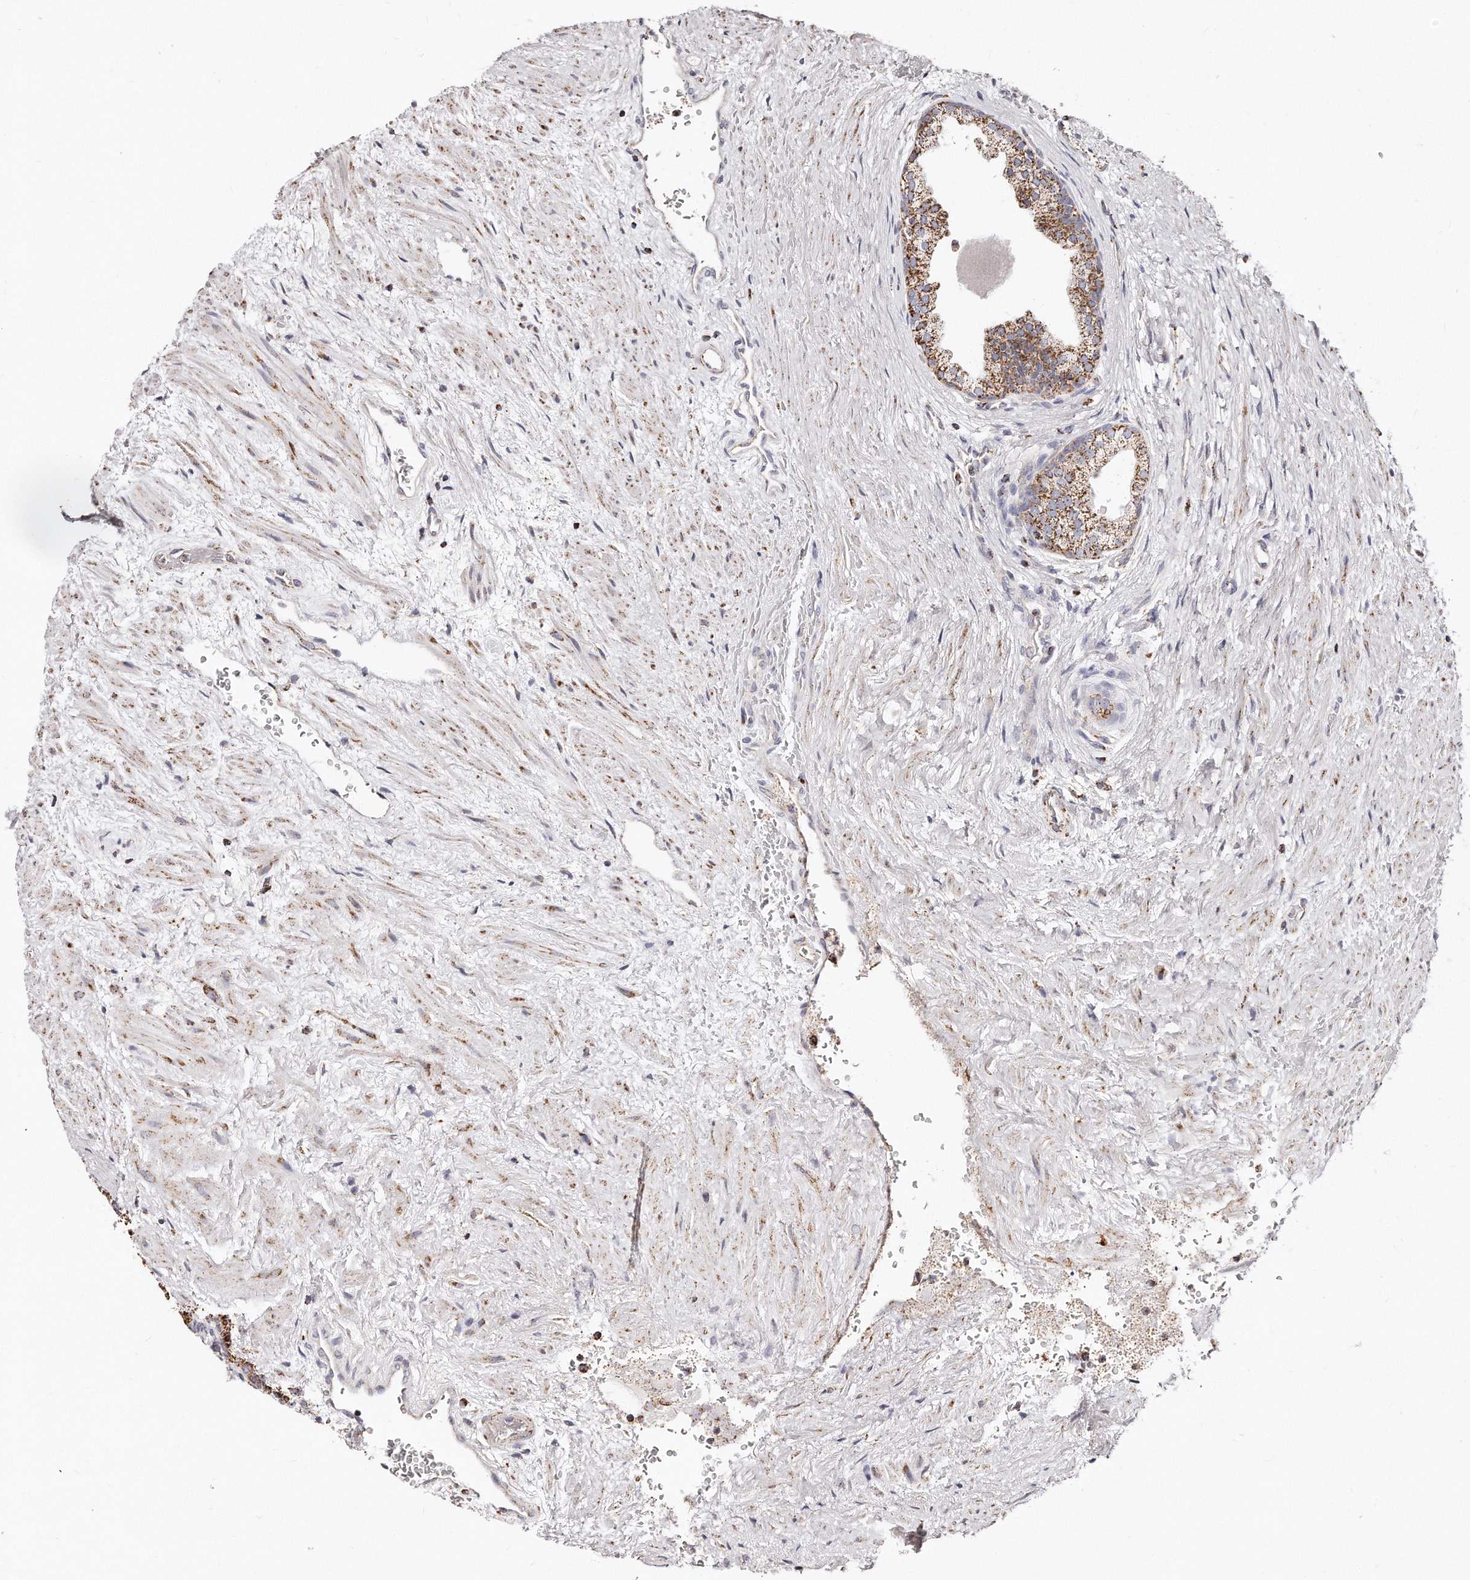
{"staining": {"intensity": "strong", "quantity": ">75%", "location": "cytoplasmic/membranous"}, "tissue": "prostate", "cell_type": "Glandular cells", "image_type": "normal", "snomed": [{"axis": "morphology", "description": "Normal tissue, NOS"}, {"axis": "topography", "description": "Prostate"}], "caption": "DAB (3,3'-diaminobenzidine) immunohistochemical staining of unremarkable prostate reveals strong cytoplasmic/membranous protein positivity in approximately >75% of glandular cells. (DAB (3,3'-diaminobenzidine) IHC with brightfield microscopy, high magnification).", "gene": "RTKN", "patient": {"sex": "male", "age": 48}}